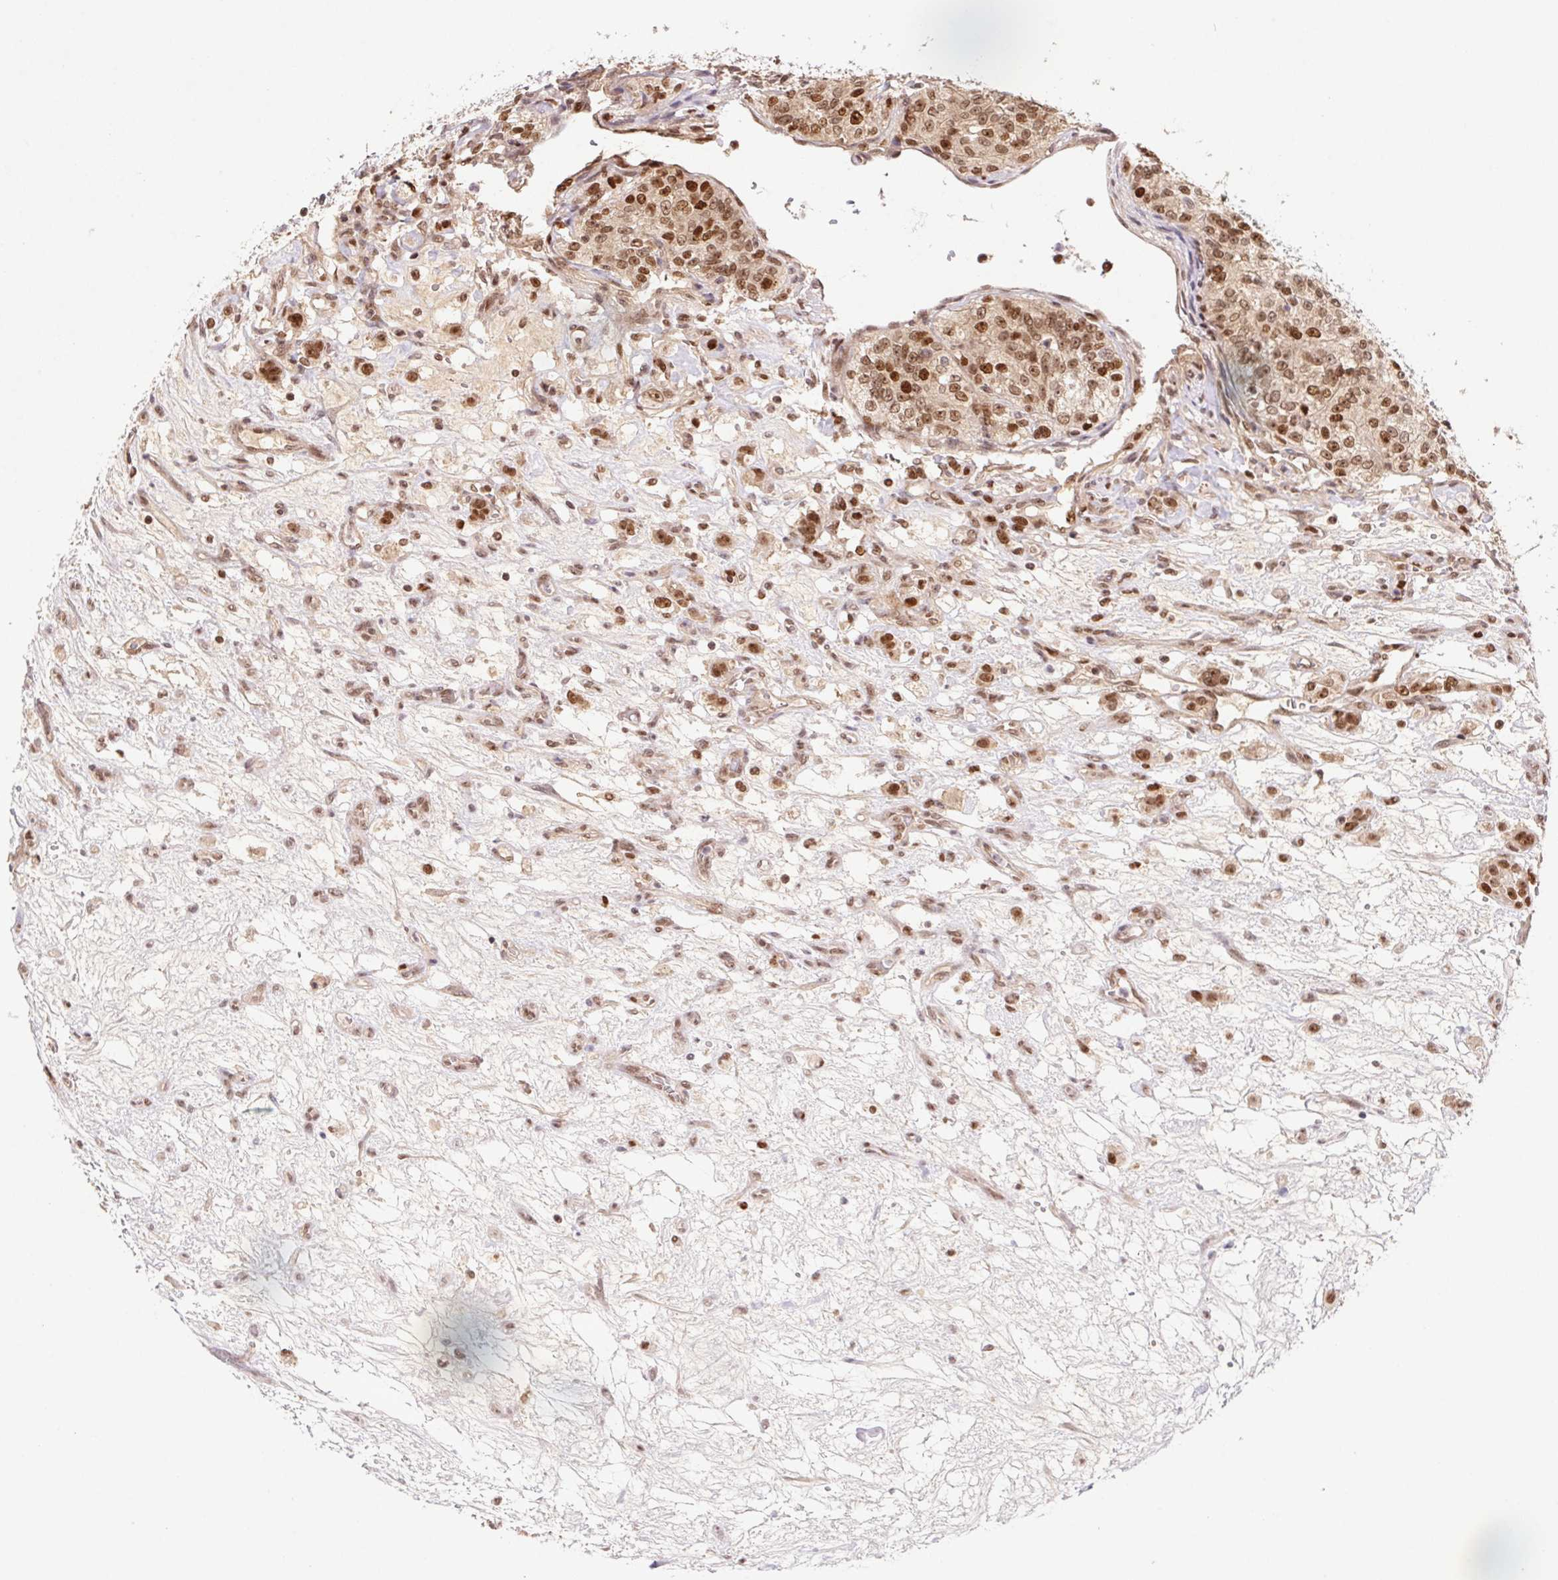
{"staining": {"intensity": "moderate", "quantity": ">75%", "location": "nuclear"}, "tissue": "renal cancer", "cell_type": "Tumor cells", "image_type": "cancer", "snomed": [{"axis": "morphology", "description": "Adenocarcinoma, NOS"}, {"axis": "topography", "description": "Kidney"}], "caption": "There is medium levels of moderate nuclear staining in tumor cells of renal adenocarcinoma, as demonstrated by immunohistochemical staining (brown color).", "gene": "POLD3", "patient": {"sex": "female", "age": 63}}